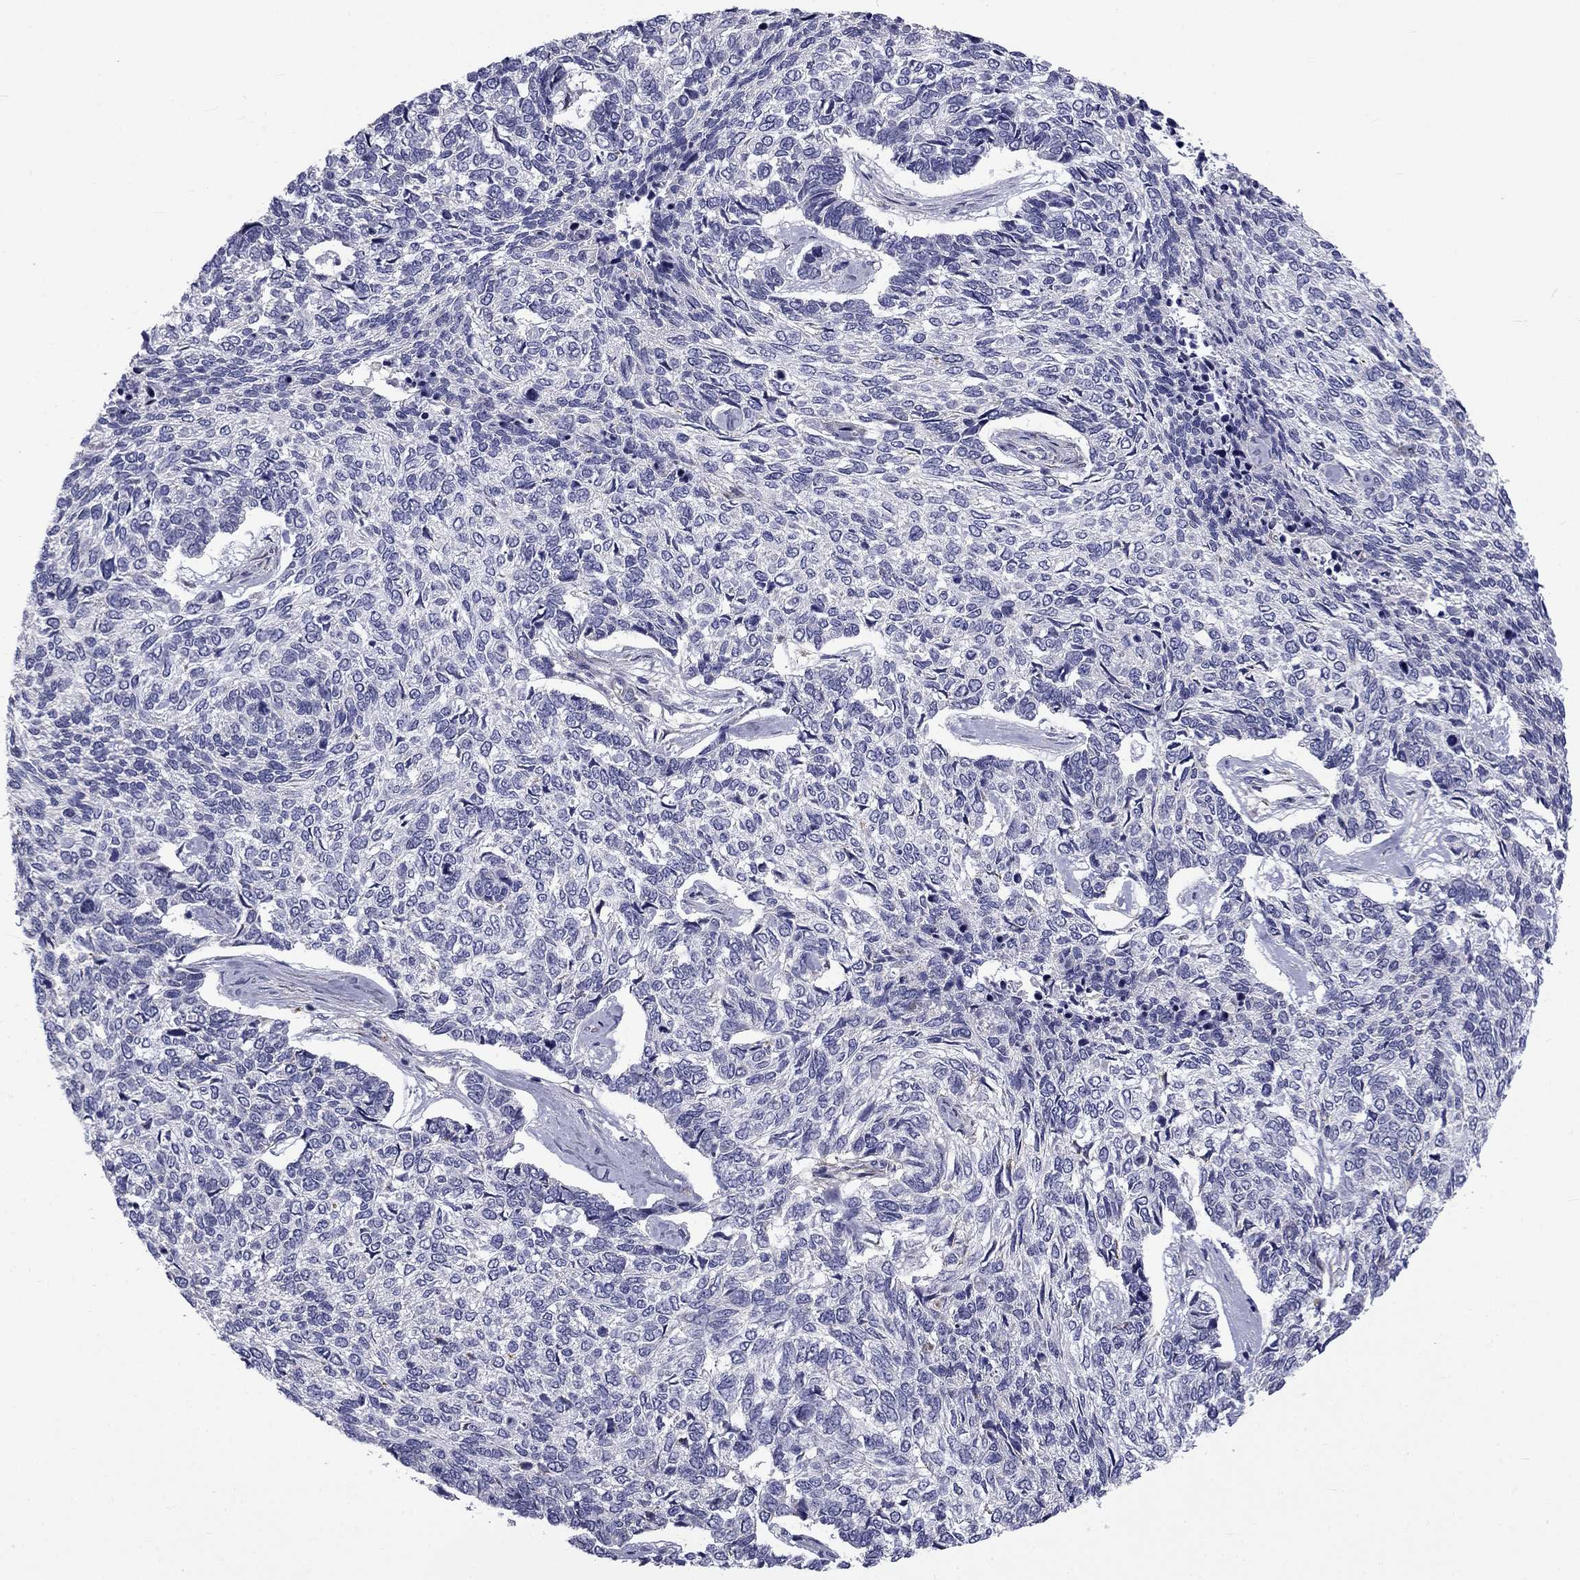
{"staining": {"intensity": "negative", "quantity": "none", "location": "none"}, "tissue": "skin cancer", "cell_type": "Tumor cells", "image_type": "cancer", "snomed": [{"axis": "morphology", "description": "Basal cell carcinoma"}, {"axis": "topography", "description": "Skin"}], "caption": "Tumor cells show no significant protein staining in skin basal cell carcinoma.", "gene": "CLPSL2", "patient": {"sex": "female", "age": 65}}